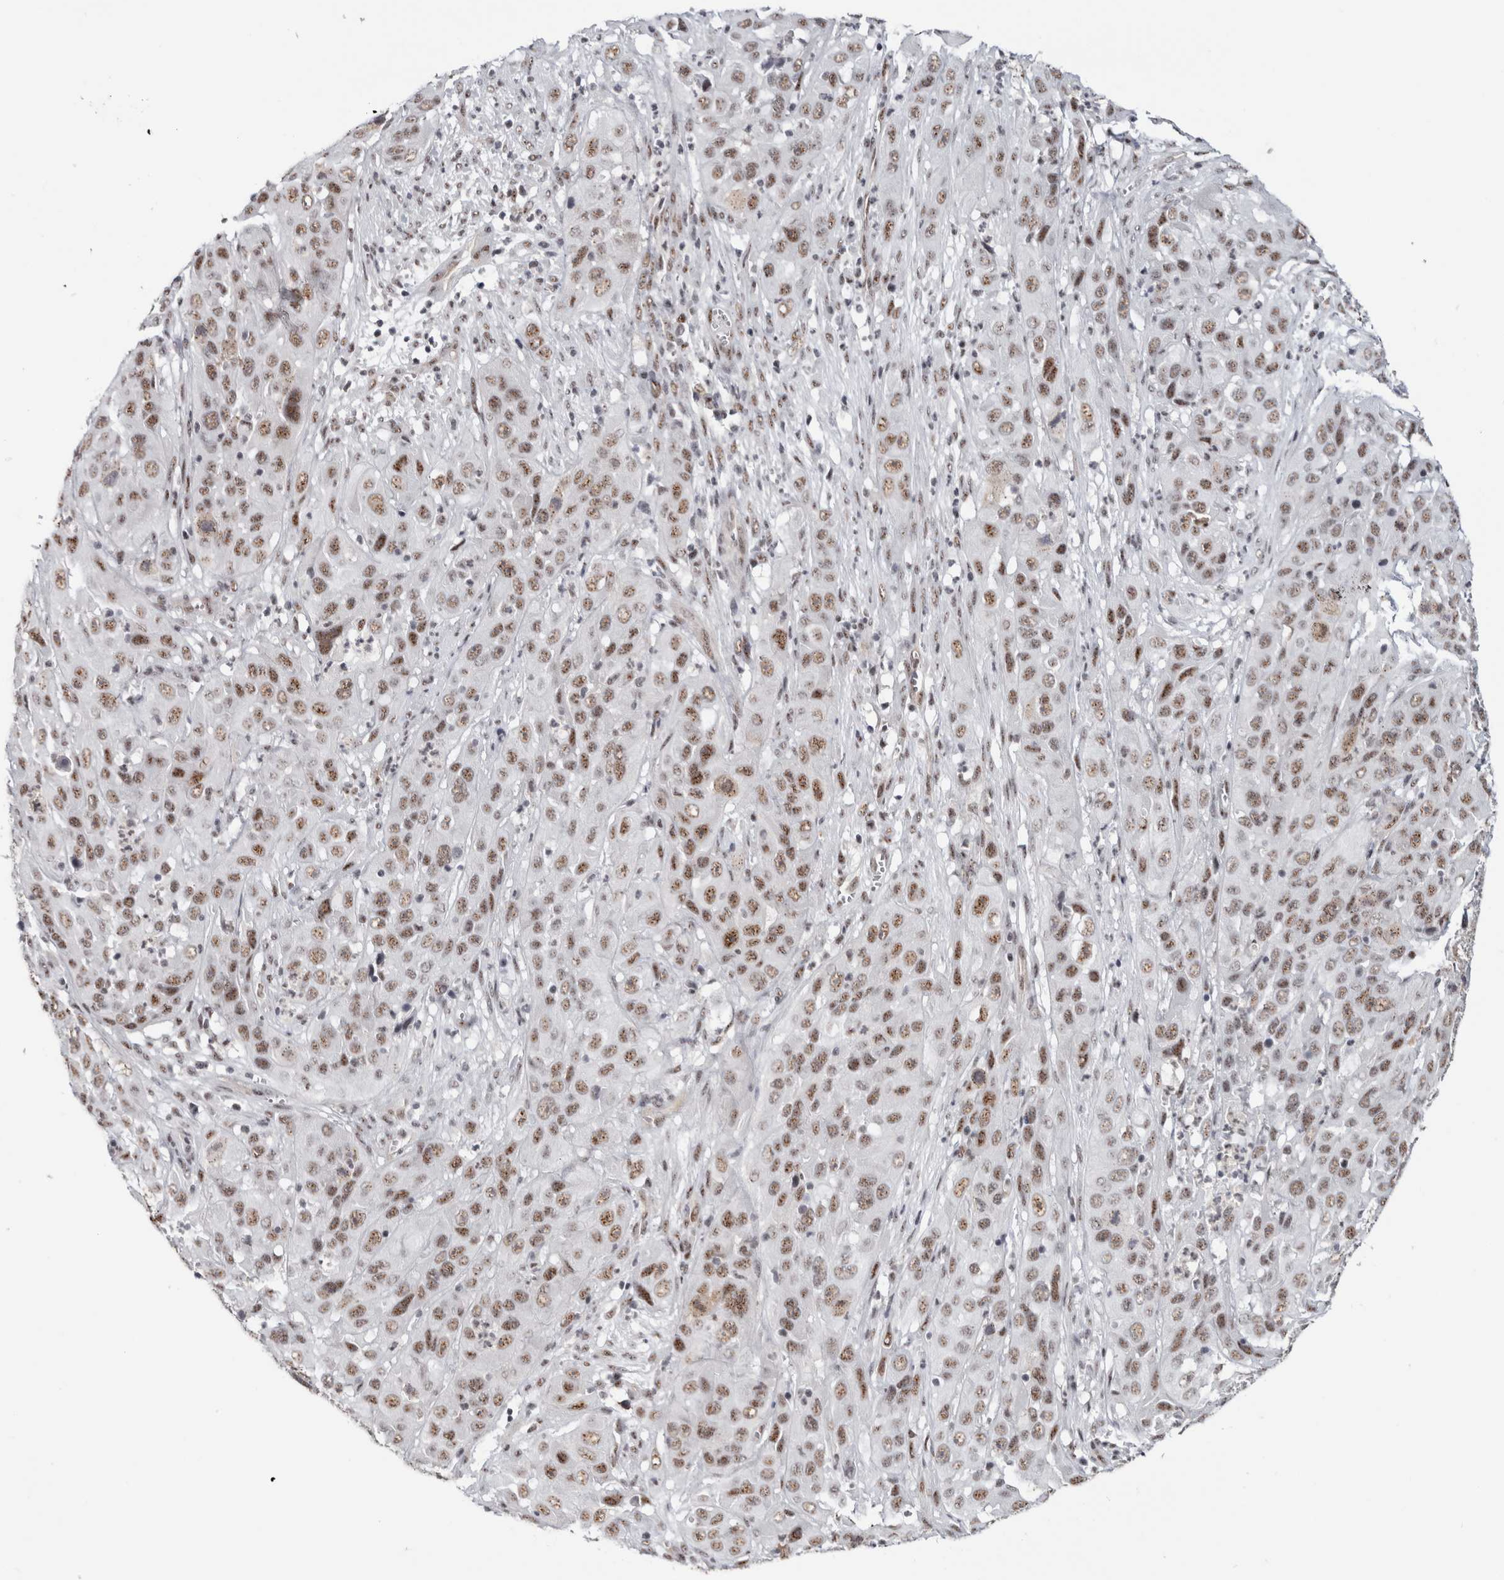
{"staining": {"intensity": "moderate", "quantity": ">75%", "location": "nuclear"}, "tissue": "cervical cancer", "cell_type": "Tumor cells", "image_type": "cancer", "snomed": [{"axis": "morphology", "description": "Squamous cell carcinoma, NOS"}, {"axis": "topography", "description": "Cervix"}], "caption": "DAB (3,3'-diaminobenzidine) immunohistochemical staining of cervical cancer shows moderate nuclear protein staining in about >75% of tumor cells. (DAB (3,3'-diaminobenzidine) IHC with brightfield microscopy, high magnification).", "gene": "MKNK1", "patient": {"sex": "female", "age": 32}}